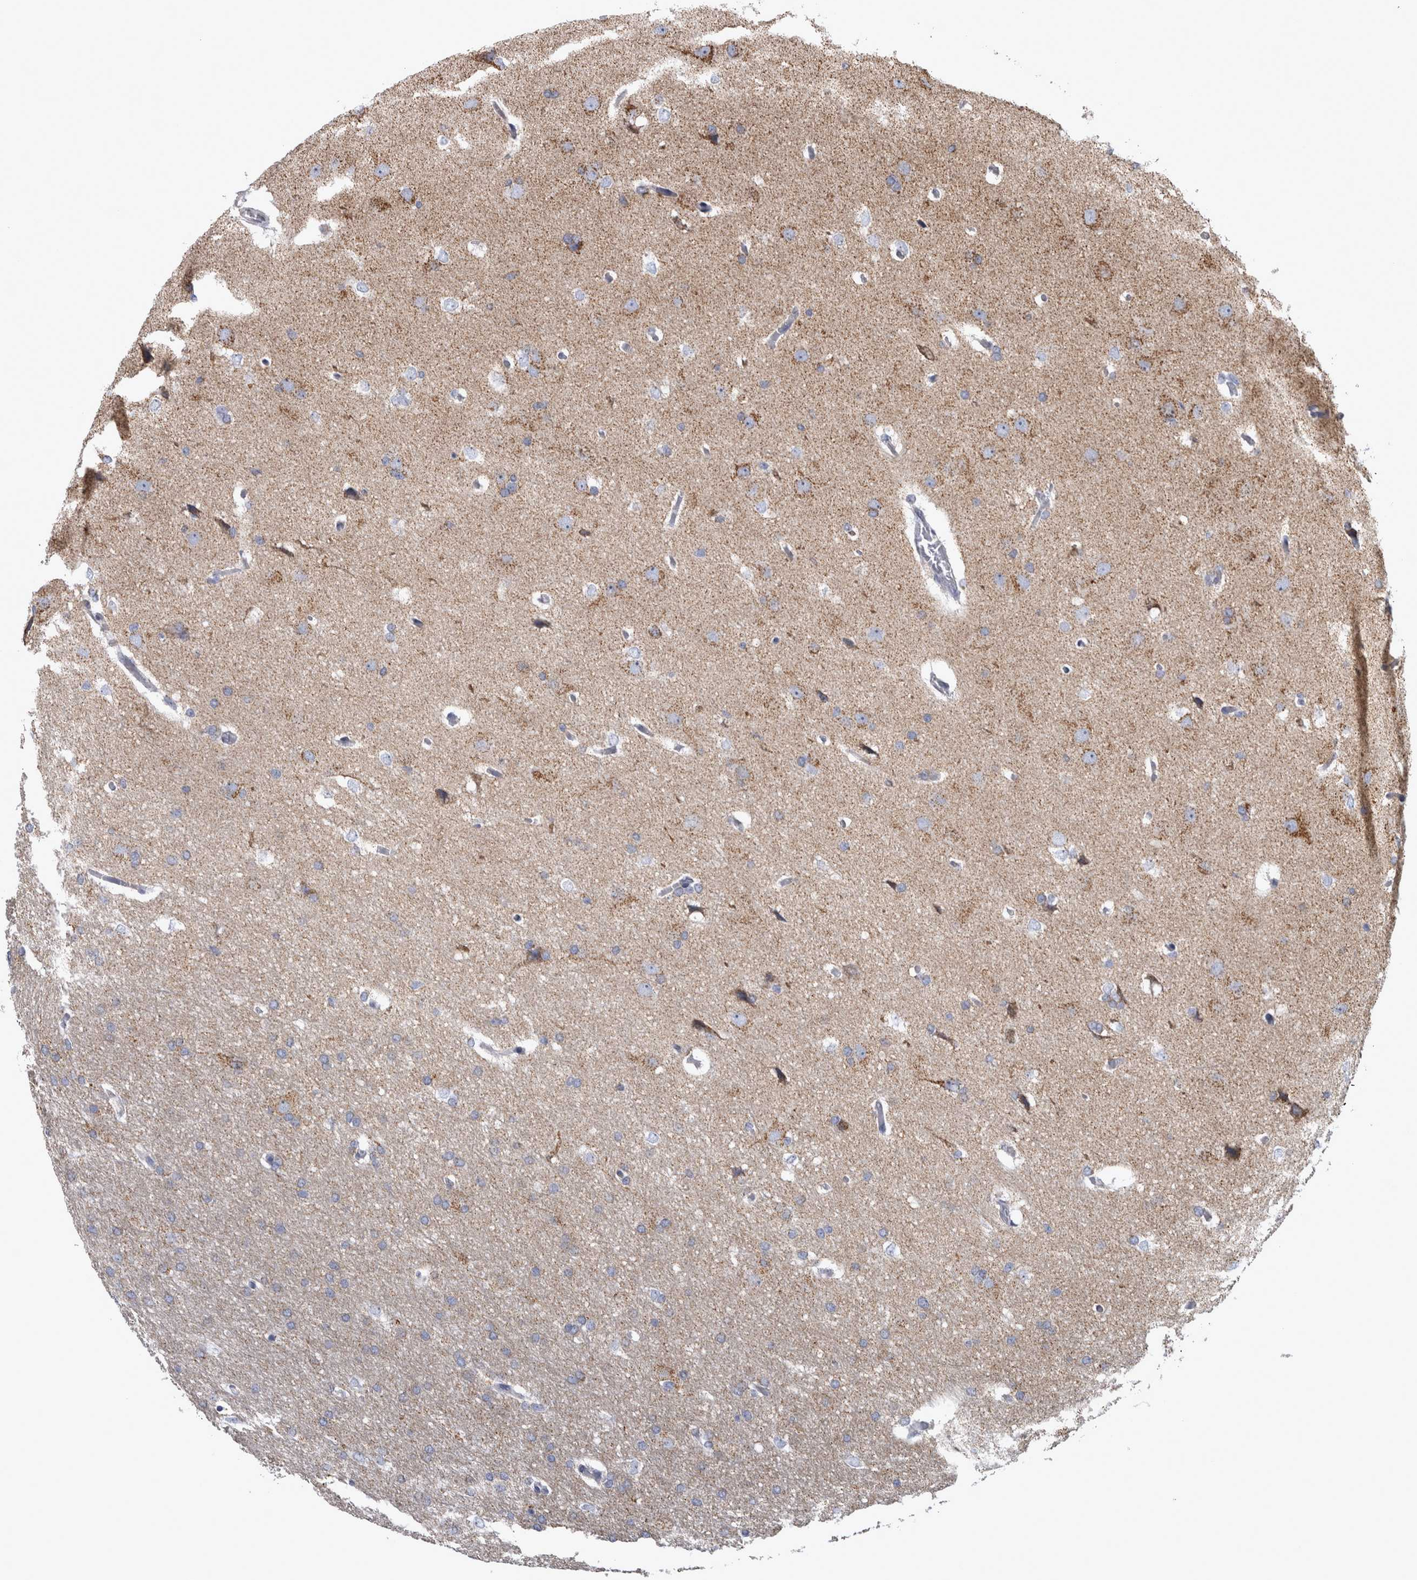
{"staining": {"intensity": "weak", "quantity": "<25%", "location": "cytoplasmic/membranous"}, "tissue": "glioma", "cell_type": "Tumor cells", "image_type": "cancer", "snomed": [{"axis": "morphology", "description": "Glioma, malignant, Low grade"}, {"axis": "topography", "description": "Brain"}], "caption": "Immunohistochemistry micrograph of low-grade glioma (malignant) stained for a protein (brown), which displays no positivity in tumor cells.", "gene": "MDH2", "patient": {"sex": "female", "age": 37}}